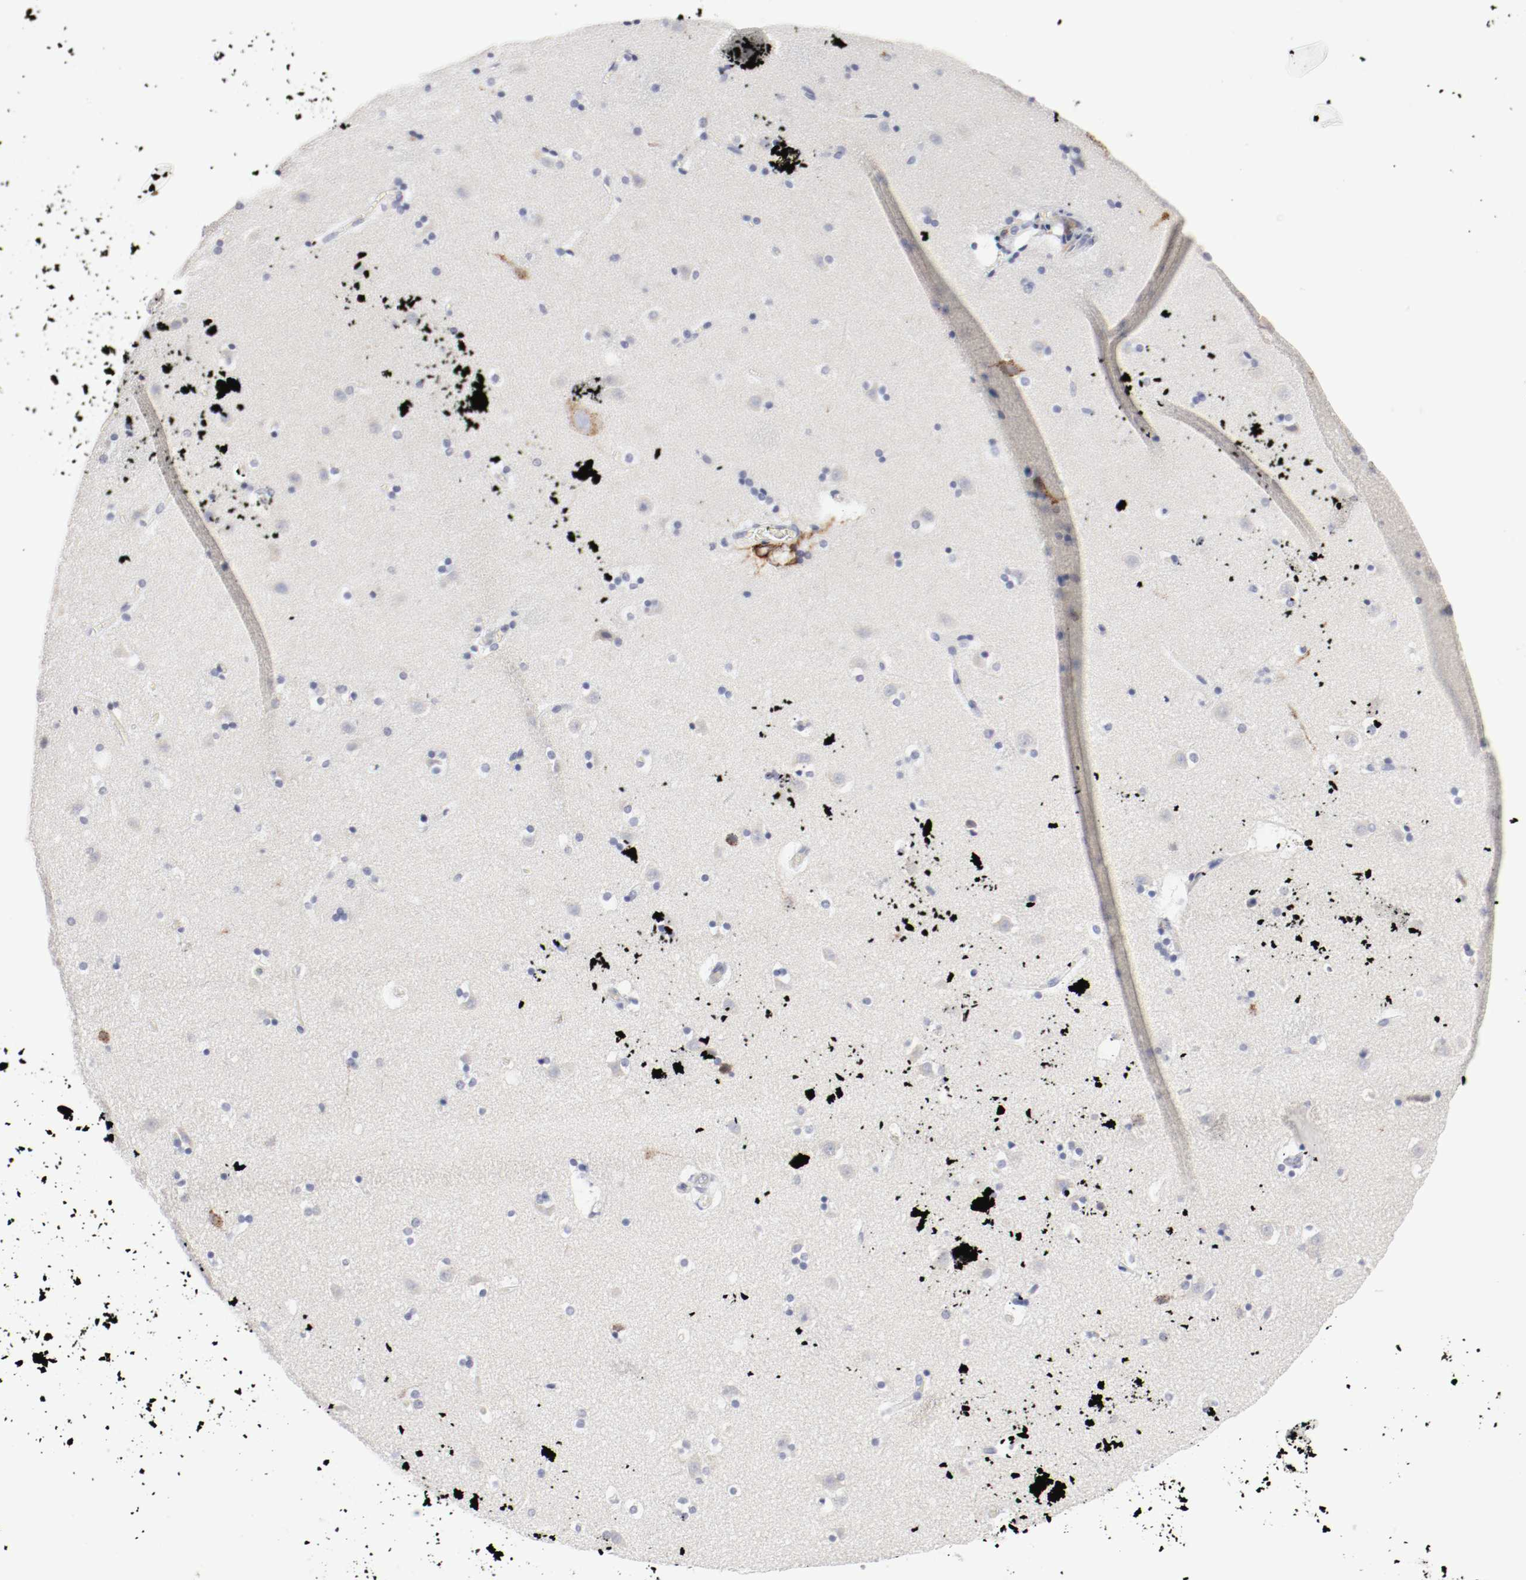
{"staining": {"intensity": "negative", "quantity": "none", "location": "none"}, "tissue": "caudate", "cell_type": "Glial cells", "image_type": "normal", "snomed": [{"axis": "morphology", "description": "Normal tissue, NOS"}, {"axis": "topography", "description": "Lateral ventricle wall"}], "caption": "IHC micrograph of benign caudate: caudate stained with DAB (3,3'-diaminobenzidine) reveals no significant protein expression in glial cells. The staining is performed using DAB (3,3'-diaminobenzidine) brown chromogen with nuclei counter-stained in using hematoxylin.", "gene": "ITGAX", "patient": {"sex": "male", "age": 45}}